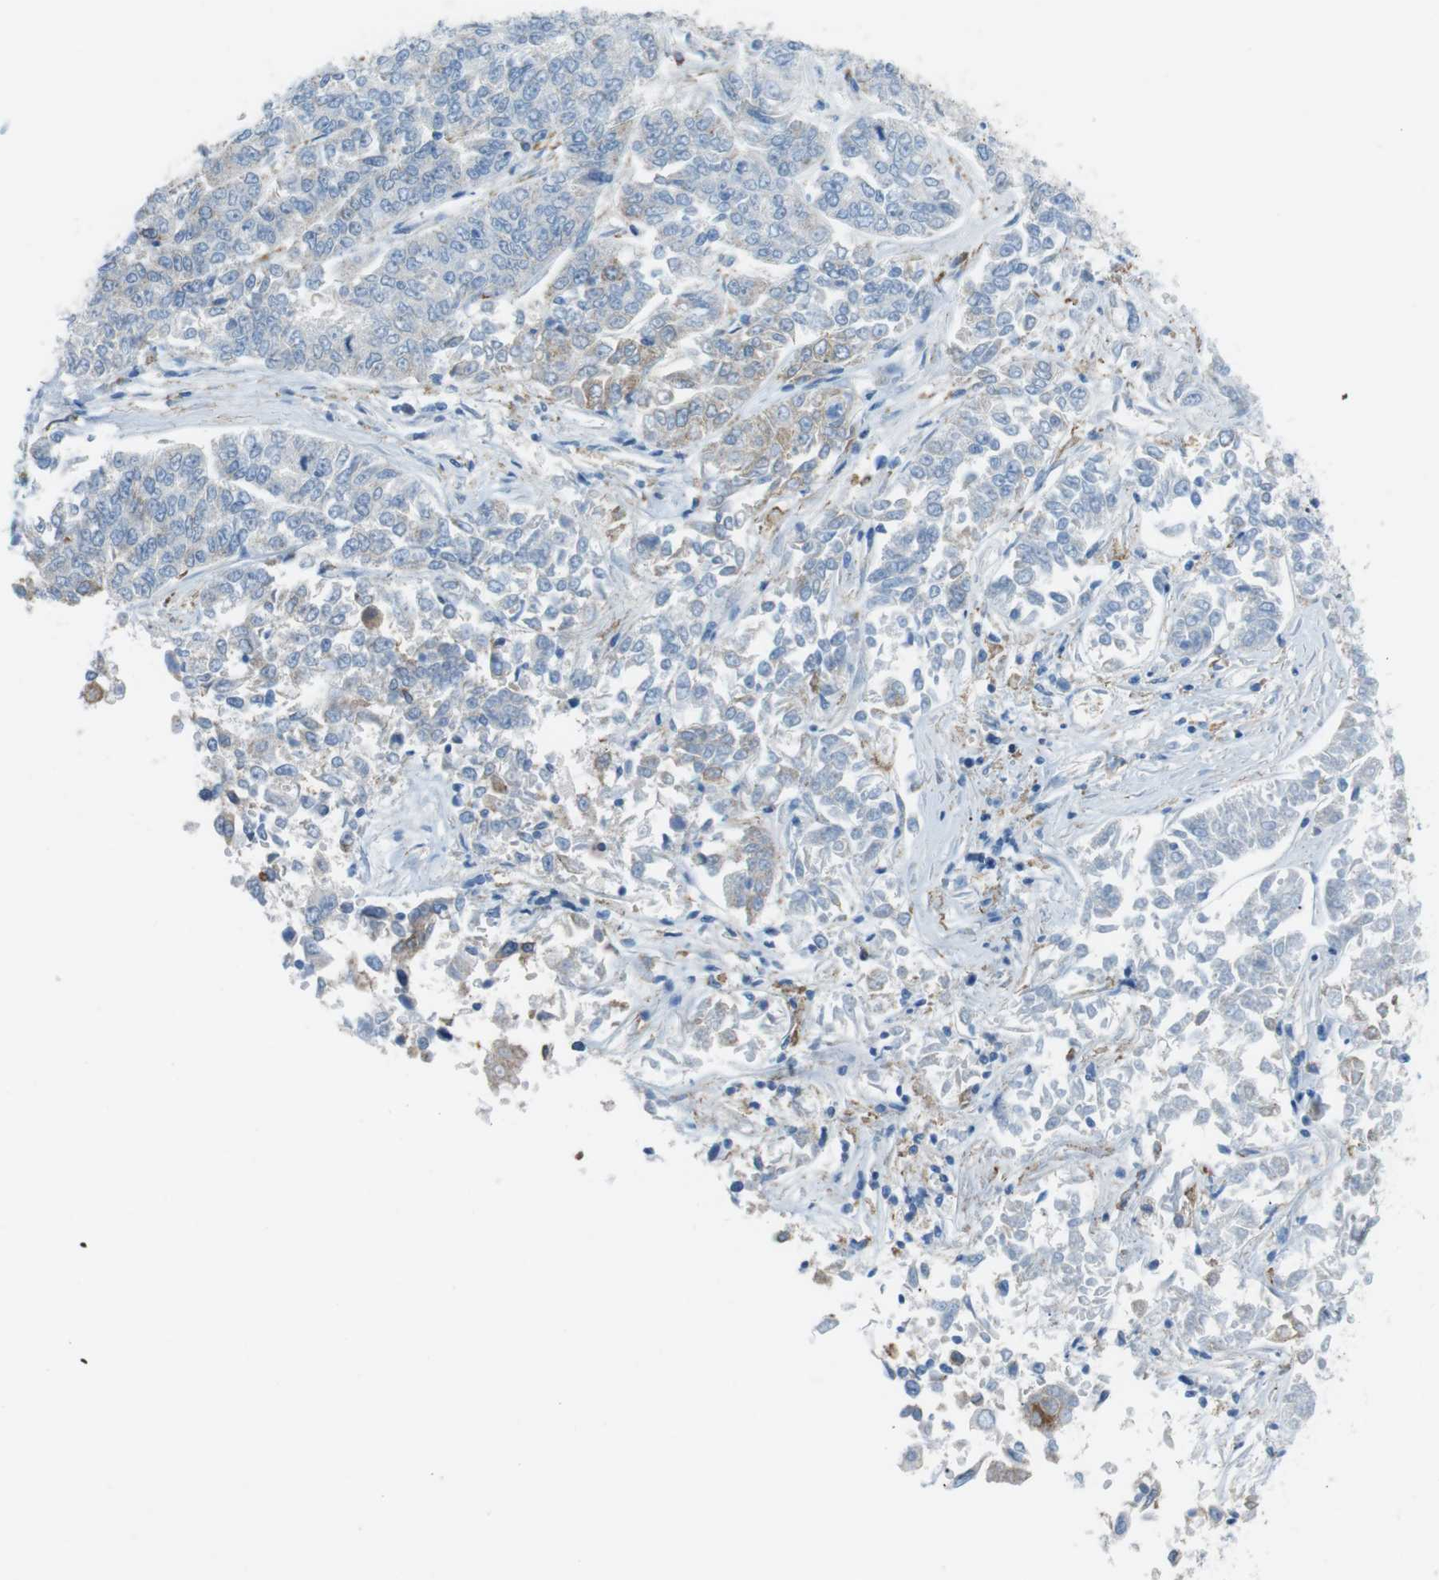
{"staining": {"intensity": "weak", "quantity": "<25%", "location": "cytoplasmic/membranous"}, "tissue": "lung cancer", "cell_type": "Tumor cells", "image_type": "cancer", "snomed": [{"axis": "morphology", "description": "Adenocarcinoma, NOS"}, {"axis": "topography", "description": "Lung"}], "caption": "DAB (3,3'-diaminobenzidine) immunohistochemical staining of human lung cancer demonstrates no significant positivity in tumor cells. (Brightfield microscopy of DAB immunohistochemistry at high magnification).", "gene": "VAMP1", "patient": {"sex": "male", "age": 84}}